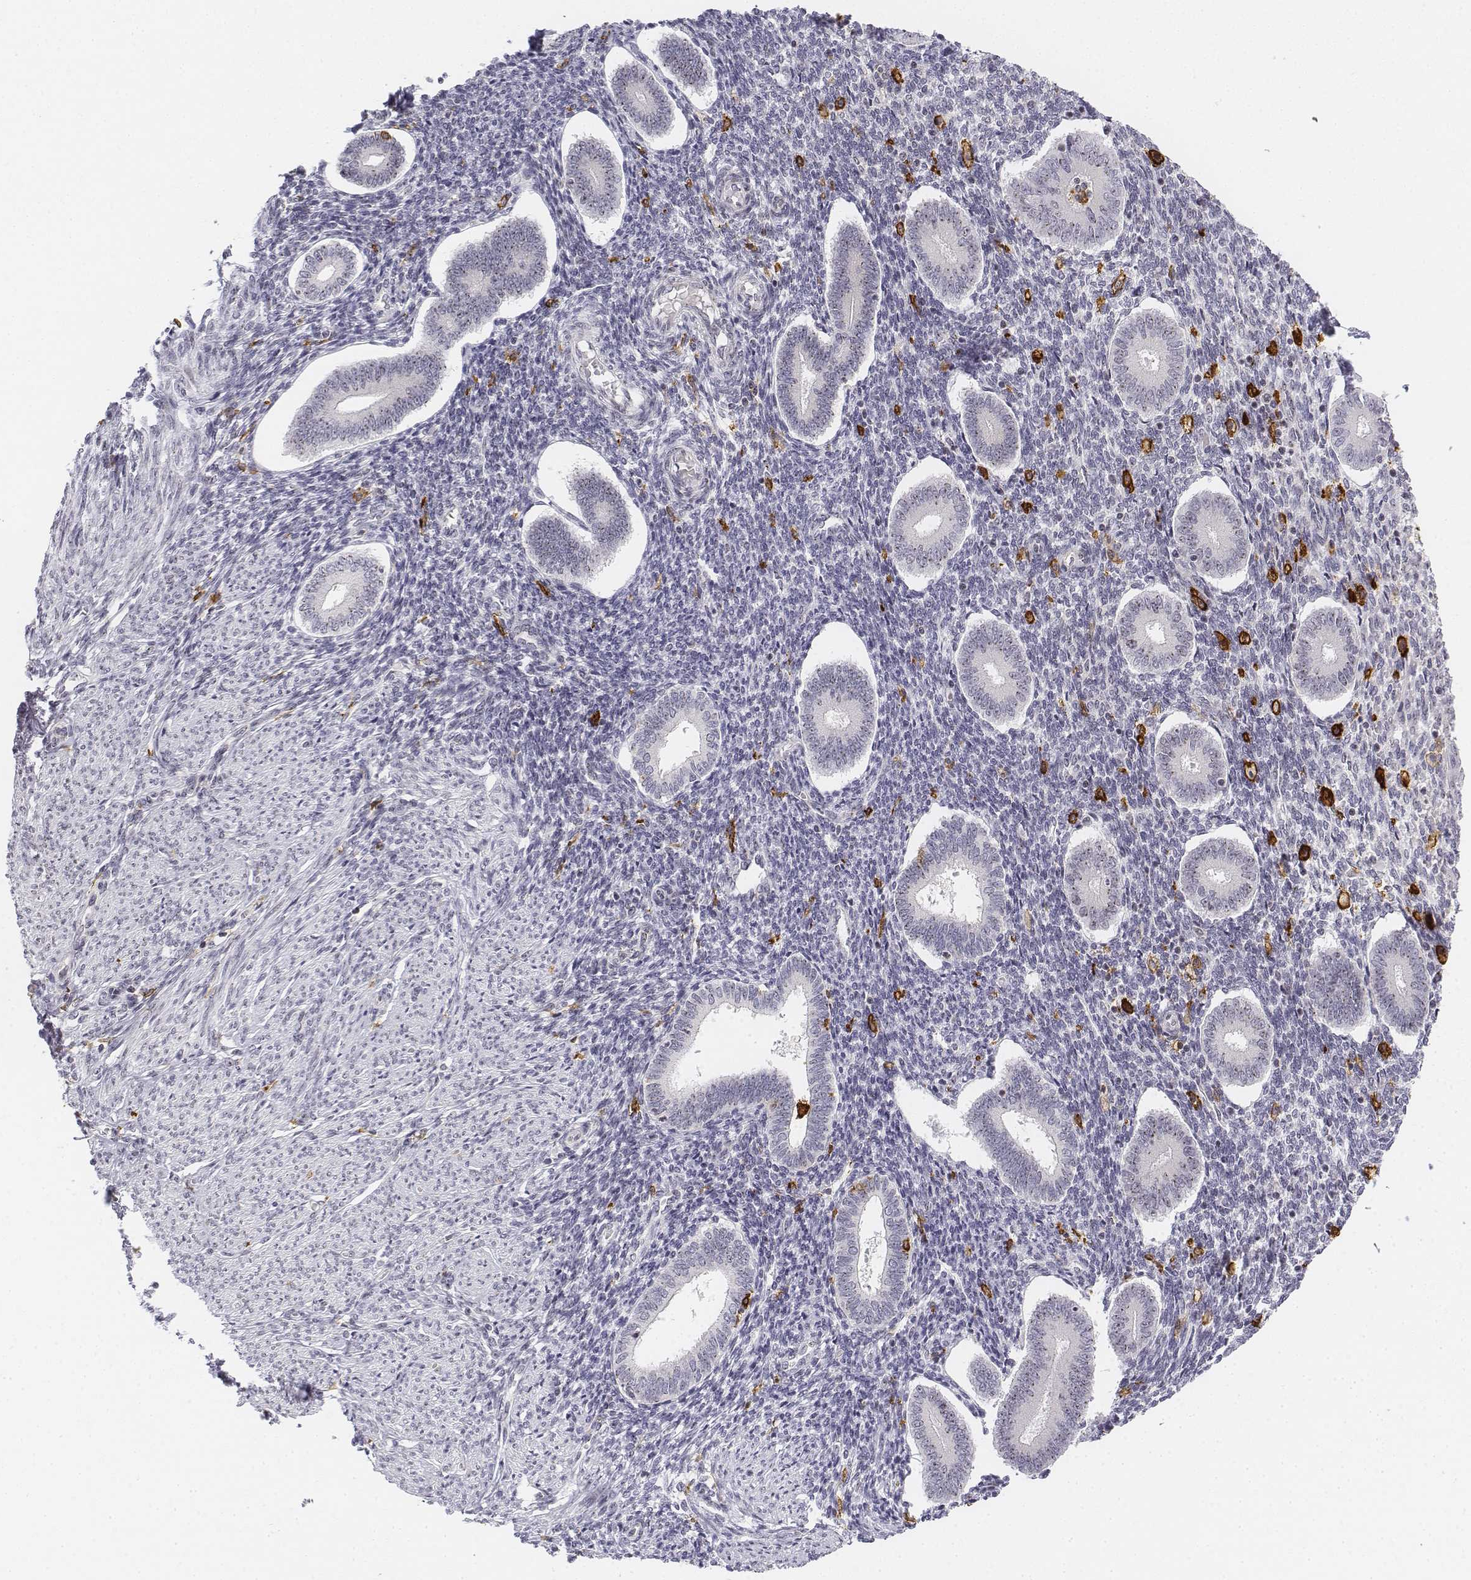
{"staining": {"intensity": "negative", "quantity": "none", "location": "none"}, "tissue": "endometrium", "cell_type": "Cells in endometrial stroma", "image_type": "normal", "snomed": [{"axis": "morphology", "description": "Normal tissue, NOS"}, {"axis": "topography", "description": "Endometrium"}], "caption": "Immunohistochemistry image of benign endometrium: endometrium stained with DAB (3,3'-diaminobenzidine) exhibits no significant protein positivity in cells in endometrial stroma.", "gene": "CD14", "patient": {"sex": "female", "age": 40}}